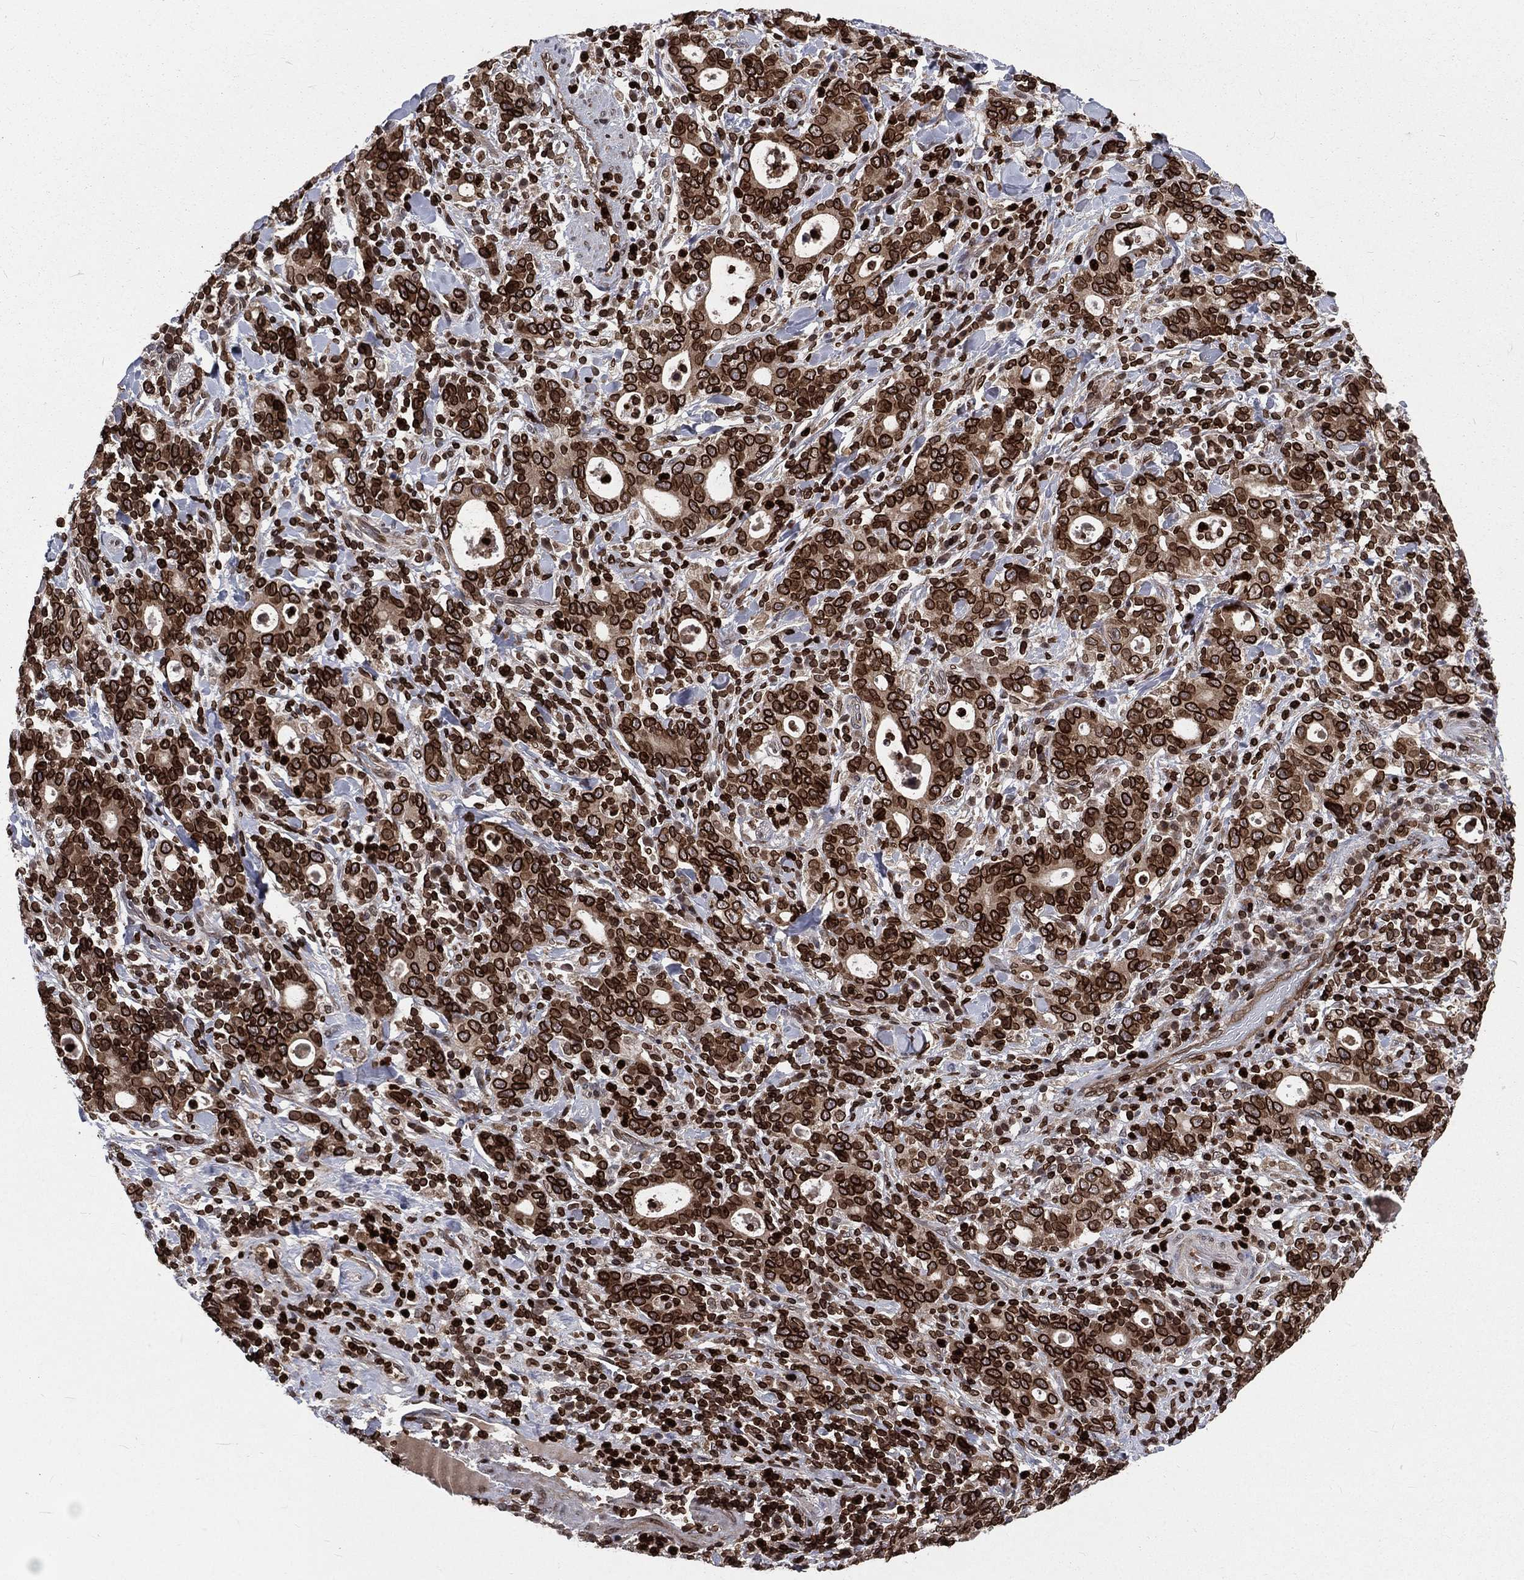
{"staining": {"intensity": "strong", "quantity": ">75%", "location": "cytoplasmic/membranous,nuclear"}, "tissue": "stomach cancer", "cell_type": "Tumor cells", "image_type": "cancer", "snomed": [{"axis": "morphology", "description": "Adenocarcinoma, NOS"}, {"axis": "topography", "description": "Stomach"}], "caption": "An immunohistochemistry histopathology image of neoplastic tissue is shown. Protein staining in brown labels strong cytoplasmic/membranous and nuclear positivity in stomach adenocarcinoma within tumor cells. (DAB (3,3'-diaminobenzidine) IHC with brightfield microscopy, high magnification).", "gene": "LBR", "patient": {"sex": "male", "age": 79}}